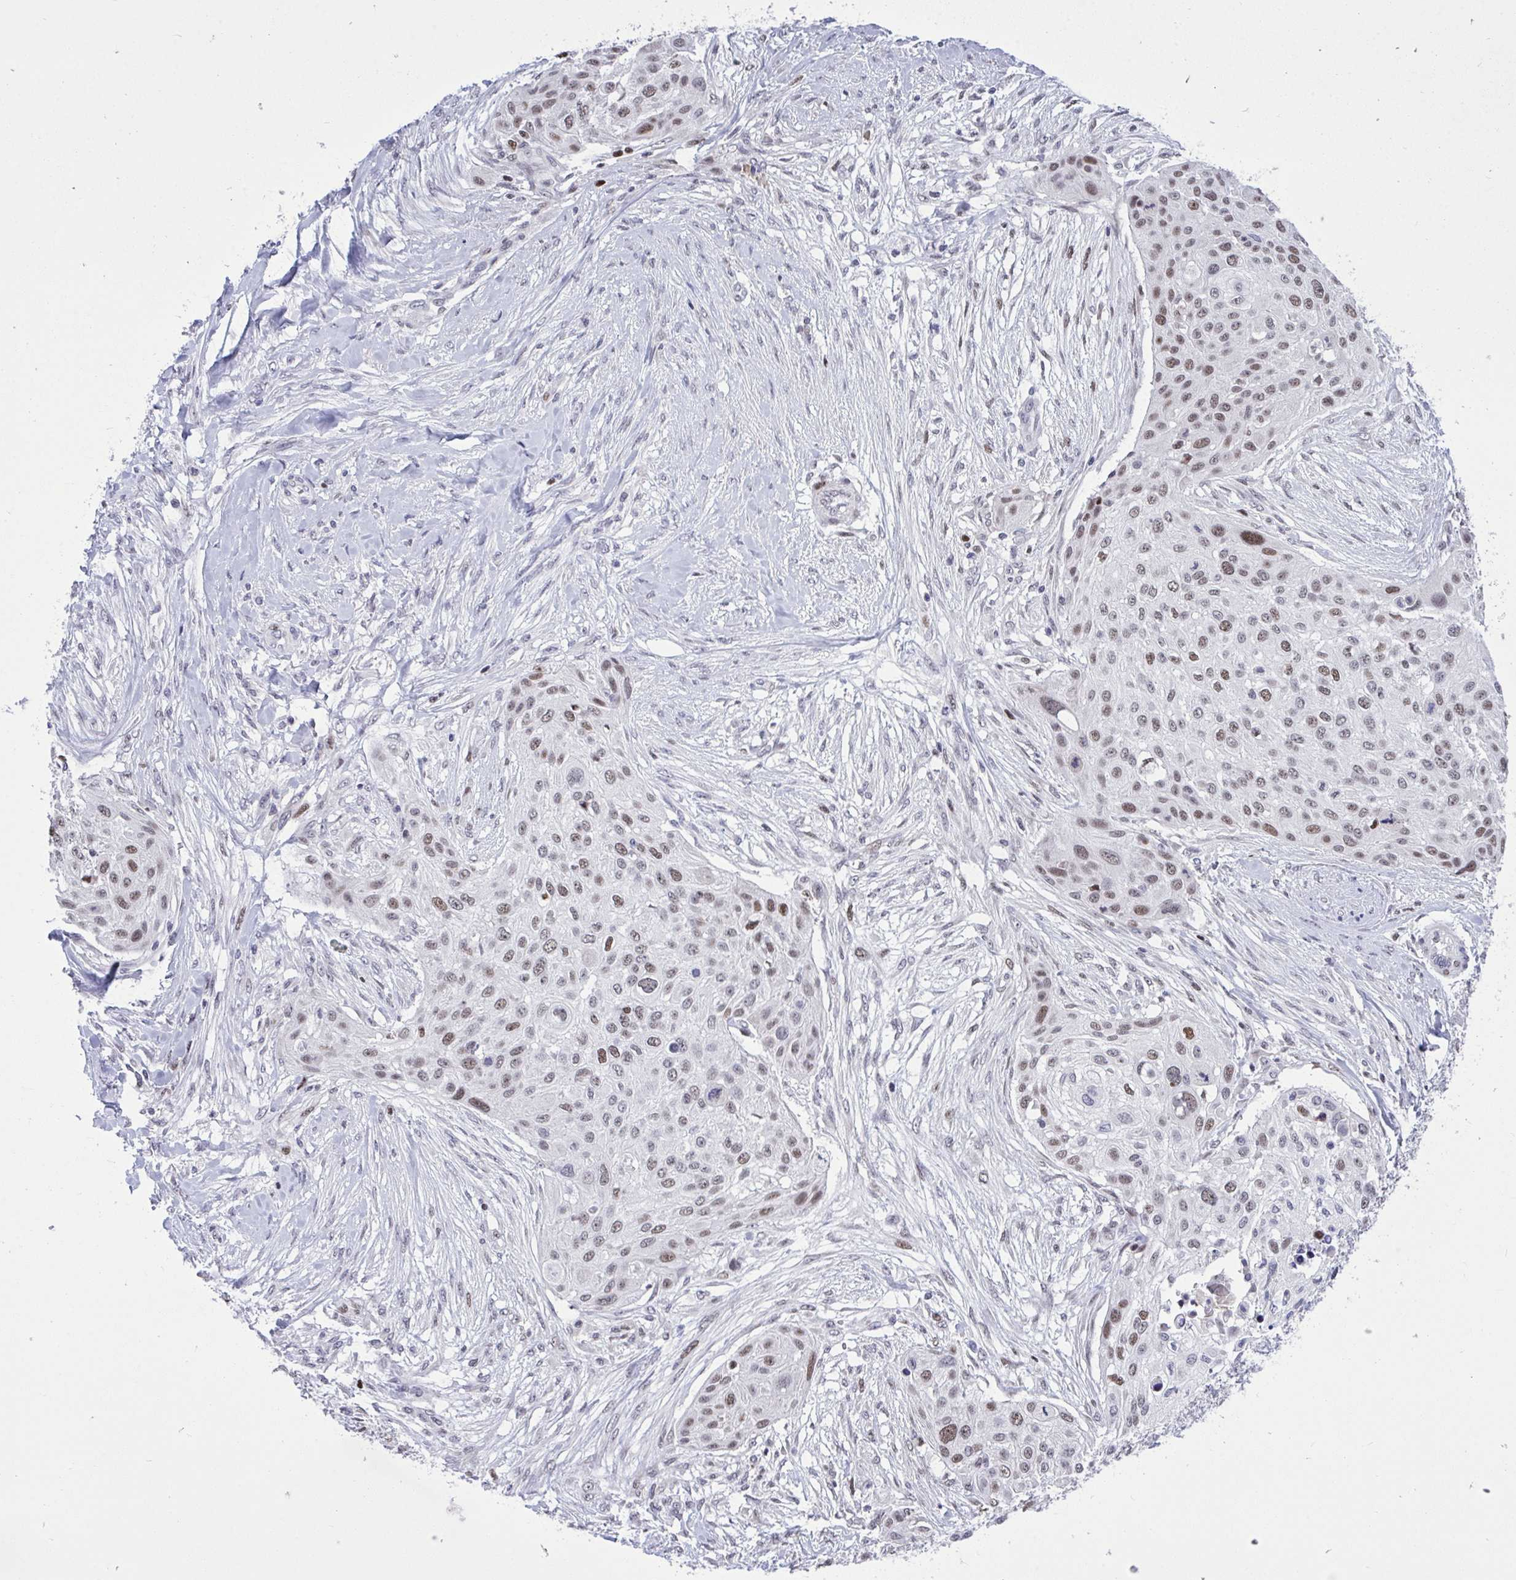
{"staining": {"intensity": "moderate", "quantity": ">75%", "location": "nuclear"}, "tissue": "skin cancer", "cell_type": "Tumor cells", "image_type": "cancer", "snomed": [{"axis": "morphology", "description": "Squamous cell carcinoma, NOS"}, {"axis": "topography", "description": "Skin"}], "caption": "Skin cancer (squamous cell carcinoma) stained with DAB (3,3'-diaminobenzidine) IHC demonstrates medium levels of moderate nuclear positivity in about >75% of tumor cells.", "gene": "C1QL2", "patient": {"sex": "female", "age": 87}}